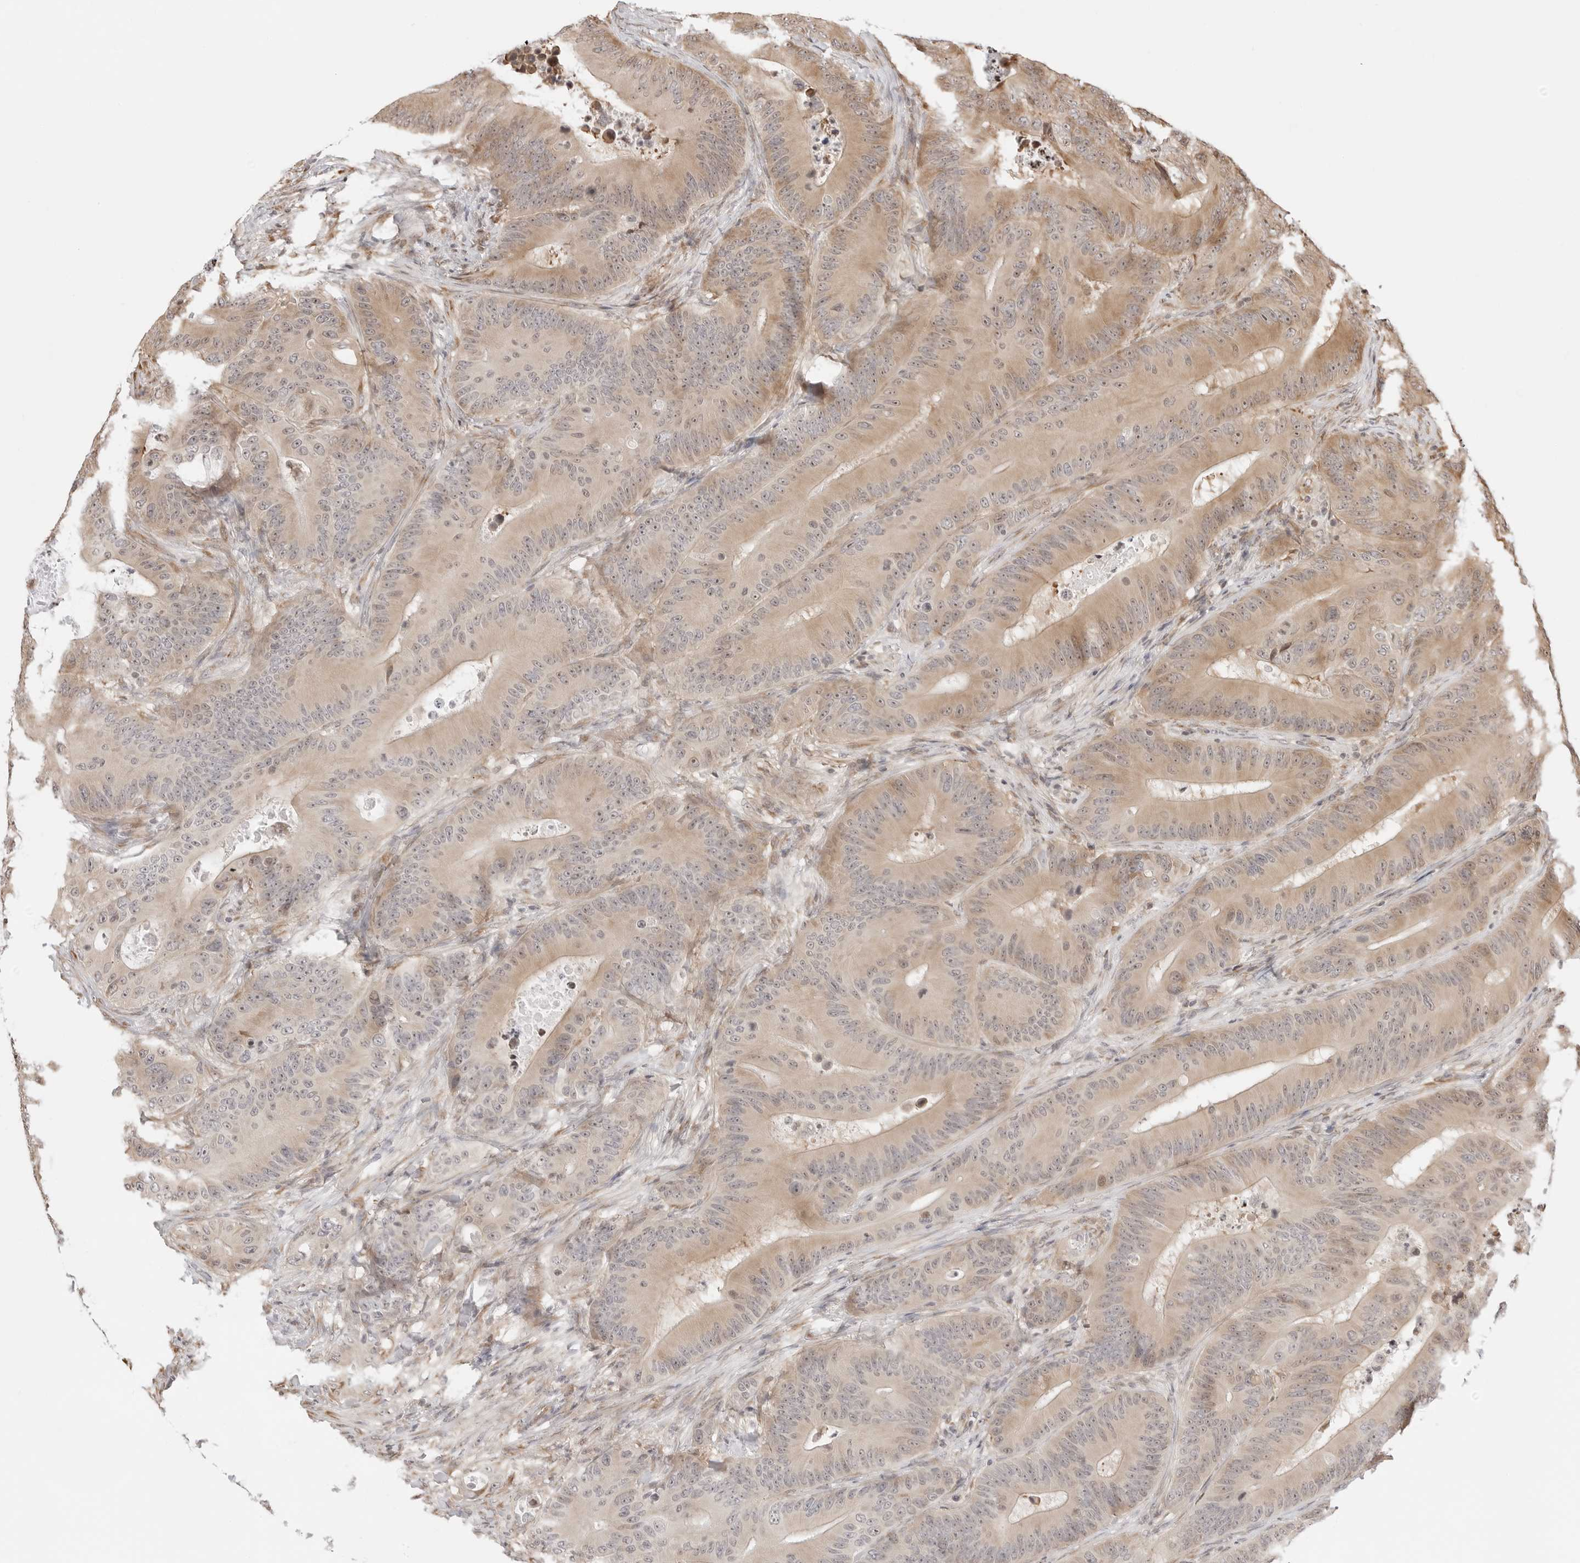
{"staining": {"intensity": "weak", "quantity": ">75%", "location": "cytoplasmic/membranous,nuclear"}, "tissue": "colorectal cancer", "cell_type": "Tumor cells", "image_type": "cancer", "snomed": [{"axis": "morphology", "description": "Adenocarcinoma, NOS"}, {"axis": "topography", "description": "Colon"}], "caption": "IHC histopathology image of colorectal adenocarcinoma stained for a protein (brown), which shows low levels of weak cytoplasmic/membranous and nuclear positivity in approximately >75% of tumor cells.", "gene": "FKBP14", "patient": {"sex": "male", "age": 83}}